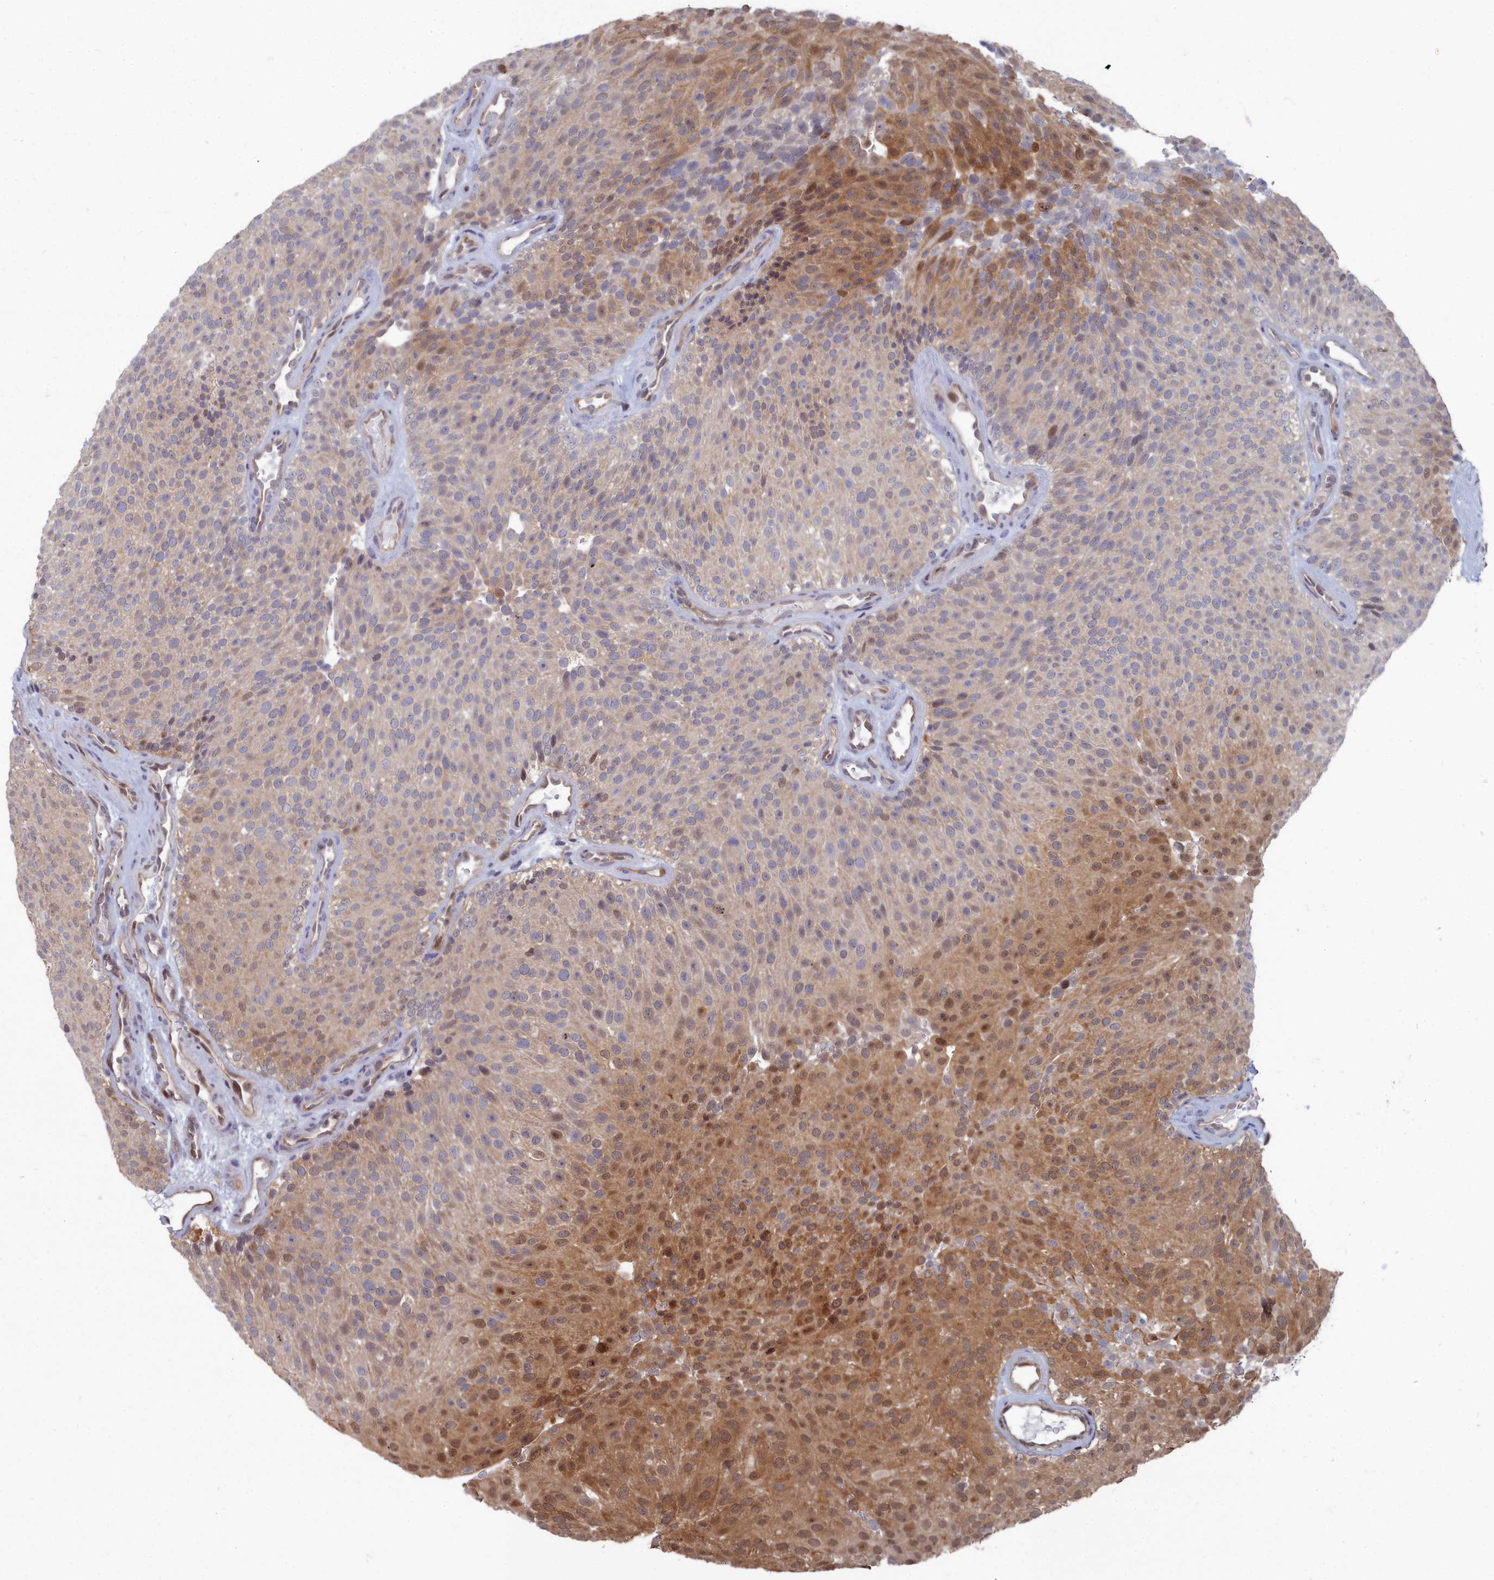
{"staining": {"intensity": "moderate", "quantity": "25%-75%", "location": "cytoplasmic/membranous,nuclear"}, "tissue": "urothelial cancer", "cell_type": "Tumor cells", "image_type": "cancer", "snomed": [{"axis": "morphology", "description": "Urothelial carcinoma, Low grade"}, {"axis": "topography", "description": "Urinary bladder"}], "caption": "High-power microscopy captured an immunohistochemistry histopathology image of low-grade urothelial carcinoma, revealing moderate cytoplasmic/membranous and nuclear expression in approximately 25%-75% of tumor cells.", "gene": "RPS27A", "patient": {"sex": "male", "age": 78}}